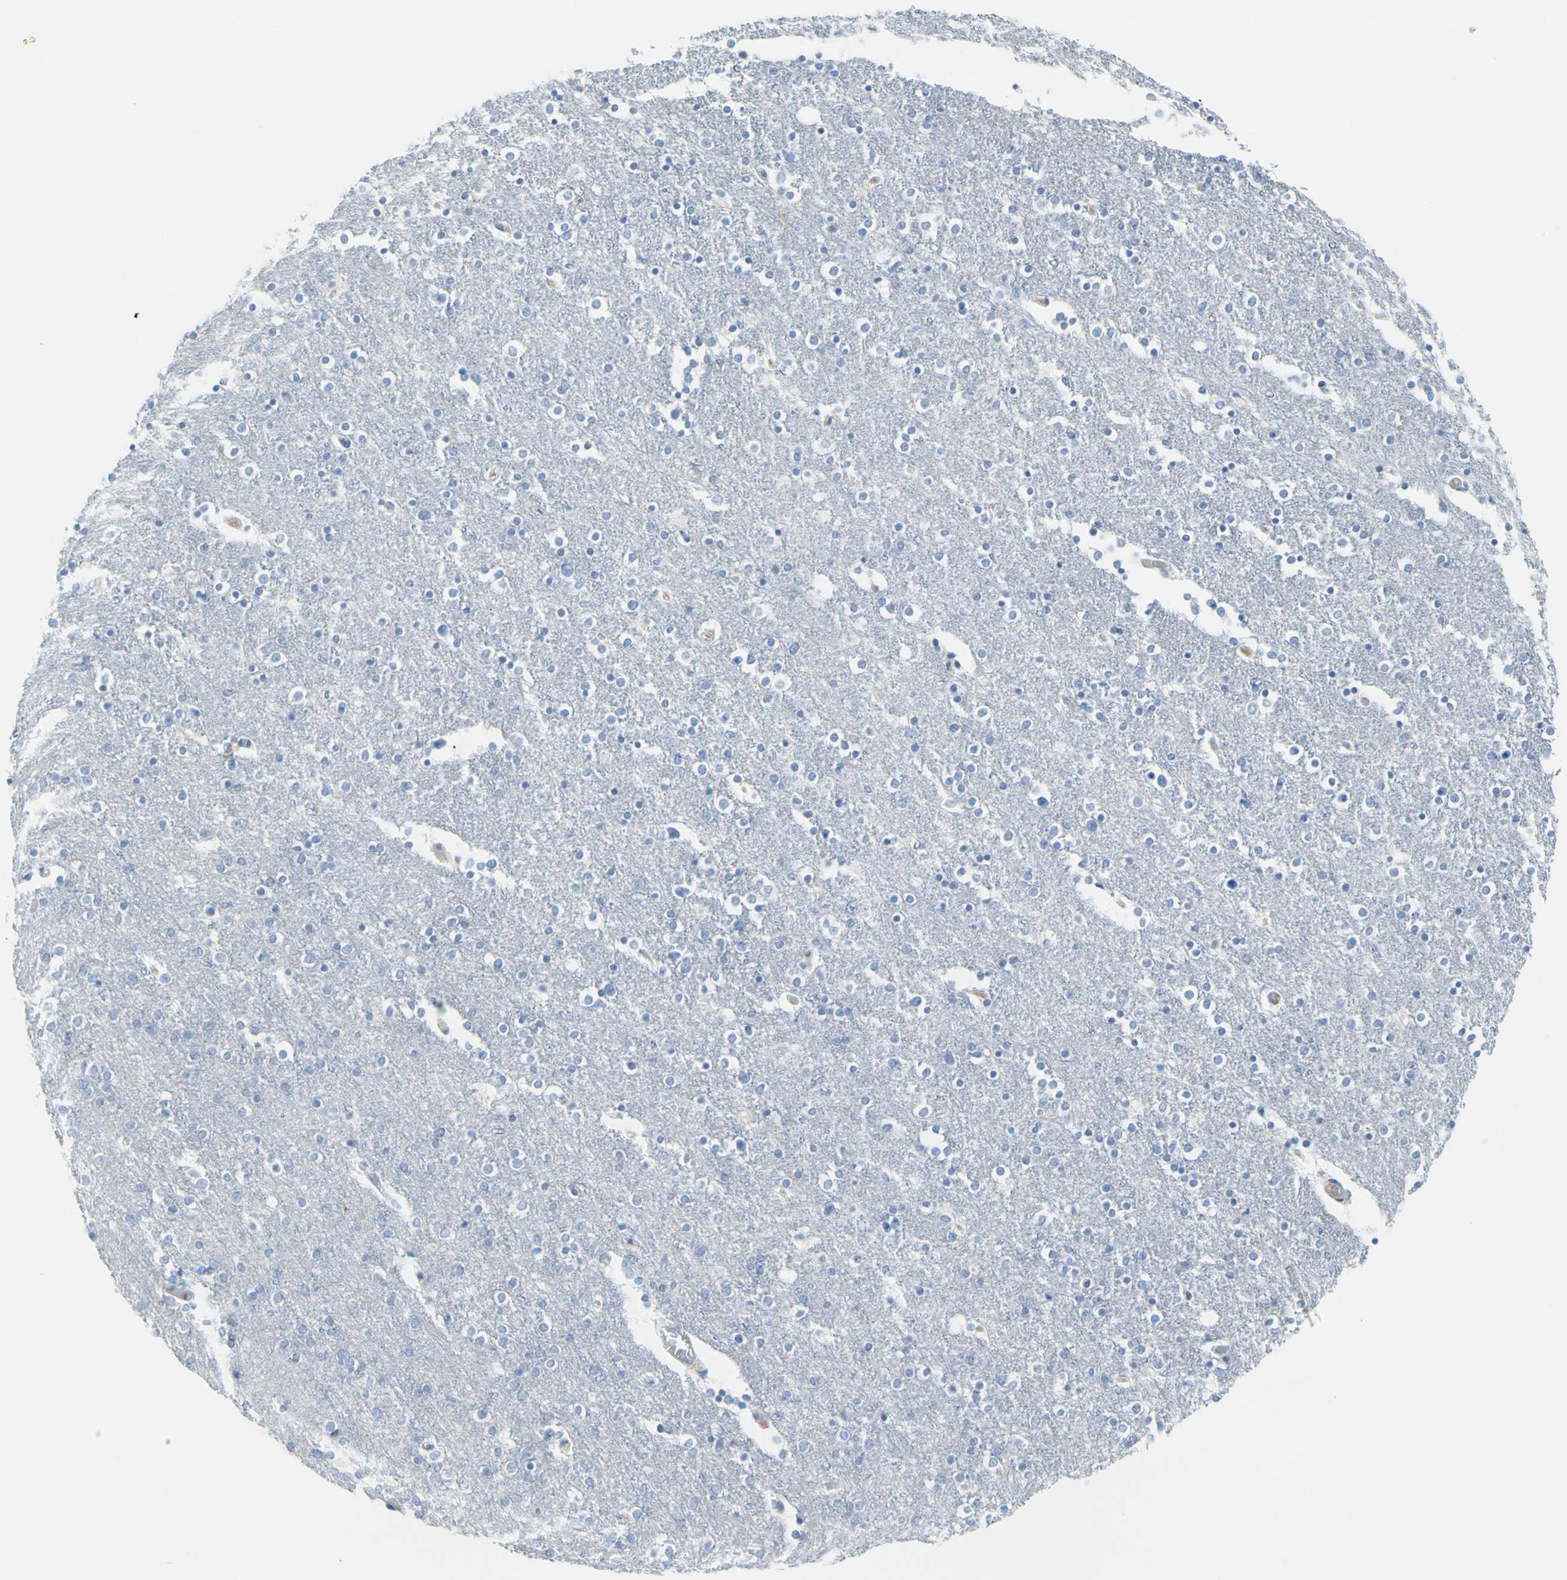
{"staining": {"intensity": "negative", "quantity": "none", "location": "none"}, "tissue": "caudate", "cell_type": "Glial cells", "image_type": "normal", "snomed": [{"axis": "morphology", "description": "Normal tissue, NOS"}, {"axis": "topography", "description": "Lateral ventricle wall"}], "caption": "Image shows no significant protein expression in glial cells of unremarkable caudate.", "gene": "TACC3", "patient": {"sex": "female", "age": 54}}